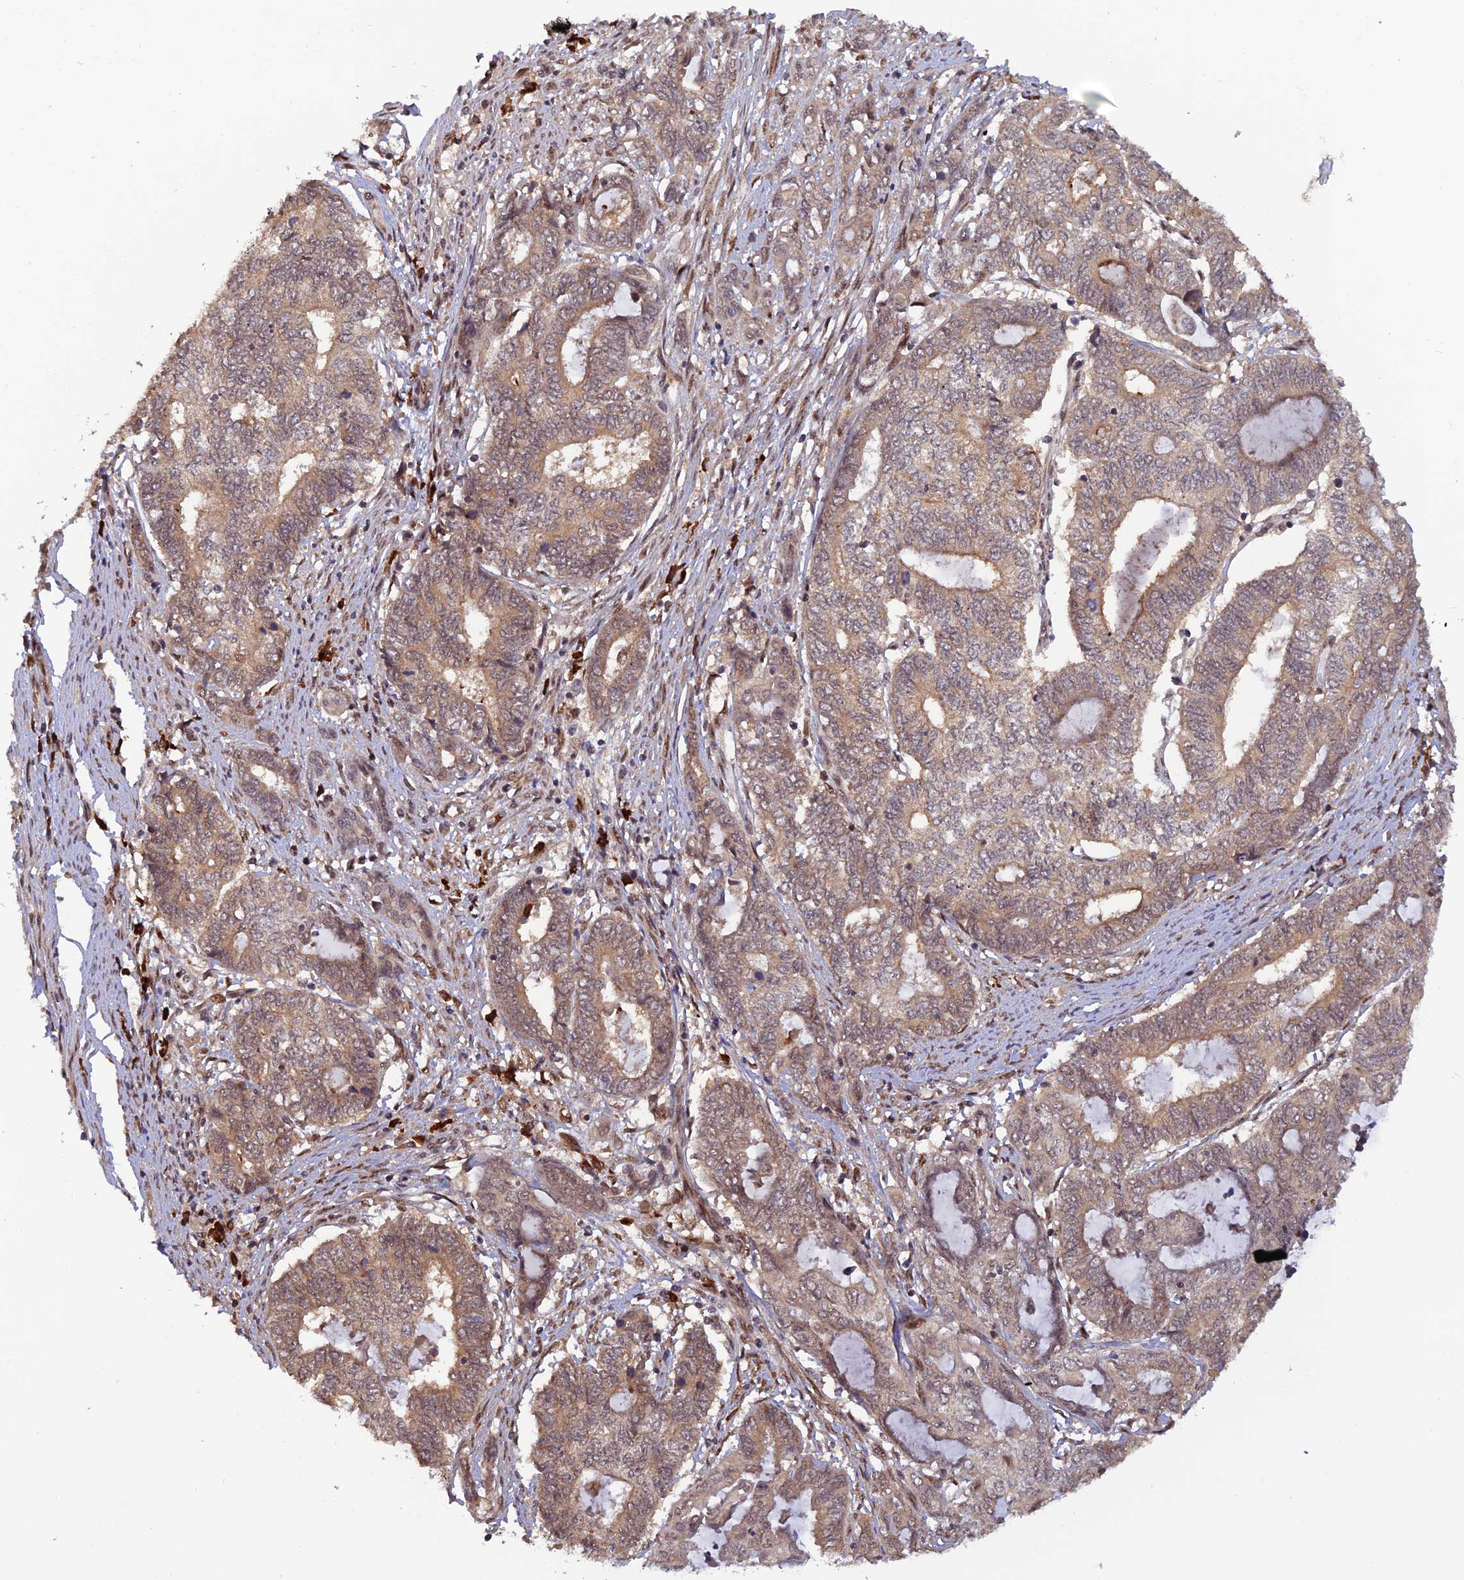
{"staining": {"intensity": "weak", "quantity": ">75%", "location": "cytoplasmic/membranous"}, "tissue": "endometrial cancer", "cell_type": "Tumor cells", "image_type": "cancer", "snomed": [{"axis": "morphology", "description": "Adenocarcinoma, NOS"}, {"axis": "topography", "description": "Uterus"}, {"axis": "topography", "description": "Endometrium"}], "caption": "Brown immunohistochemical staining in endometrial cancer shows weak cytoplasmic/membranous staining in about >75% of tumor cells.", "gene": "ZNF565", "patient": {"sex": "female", "age": 70}}